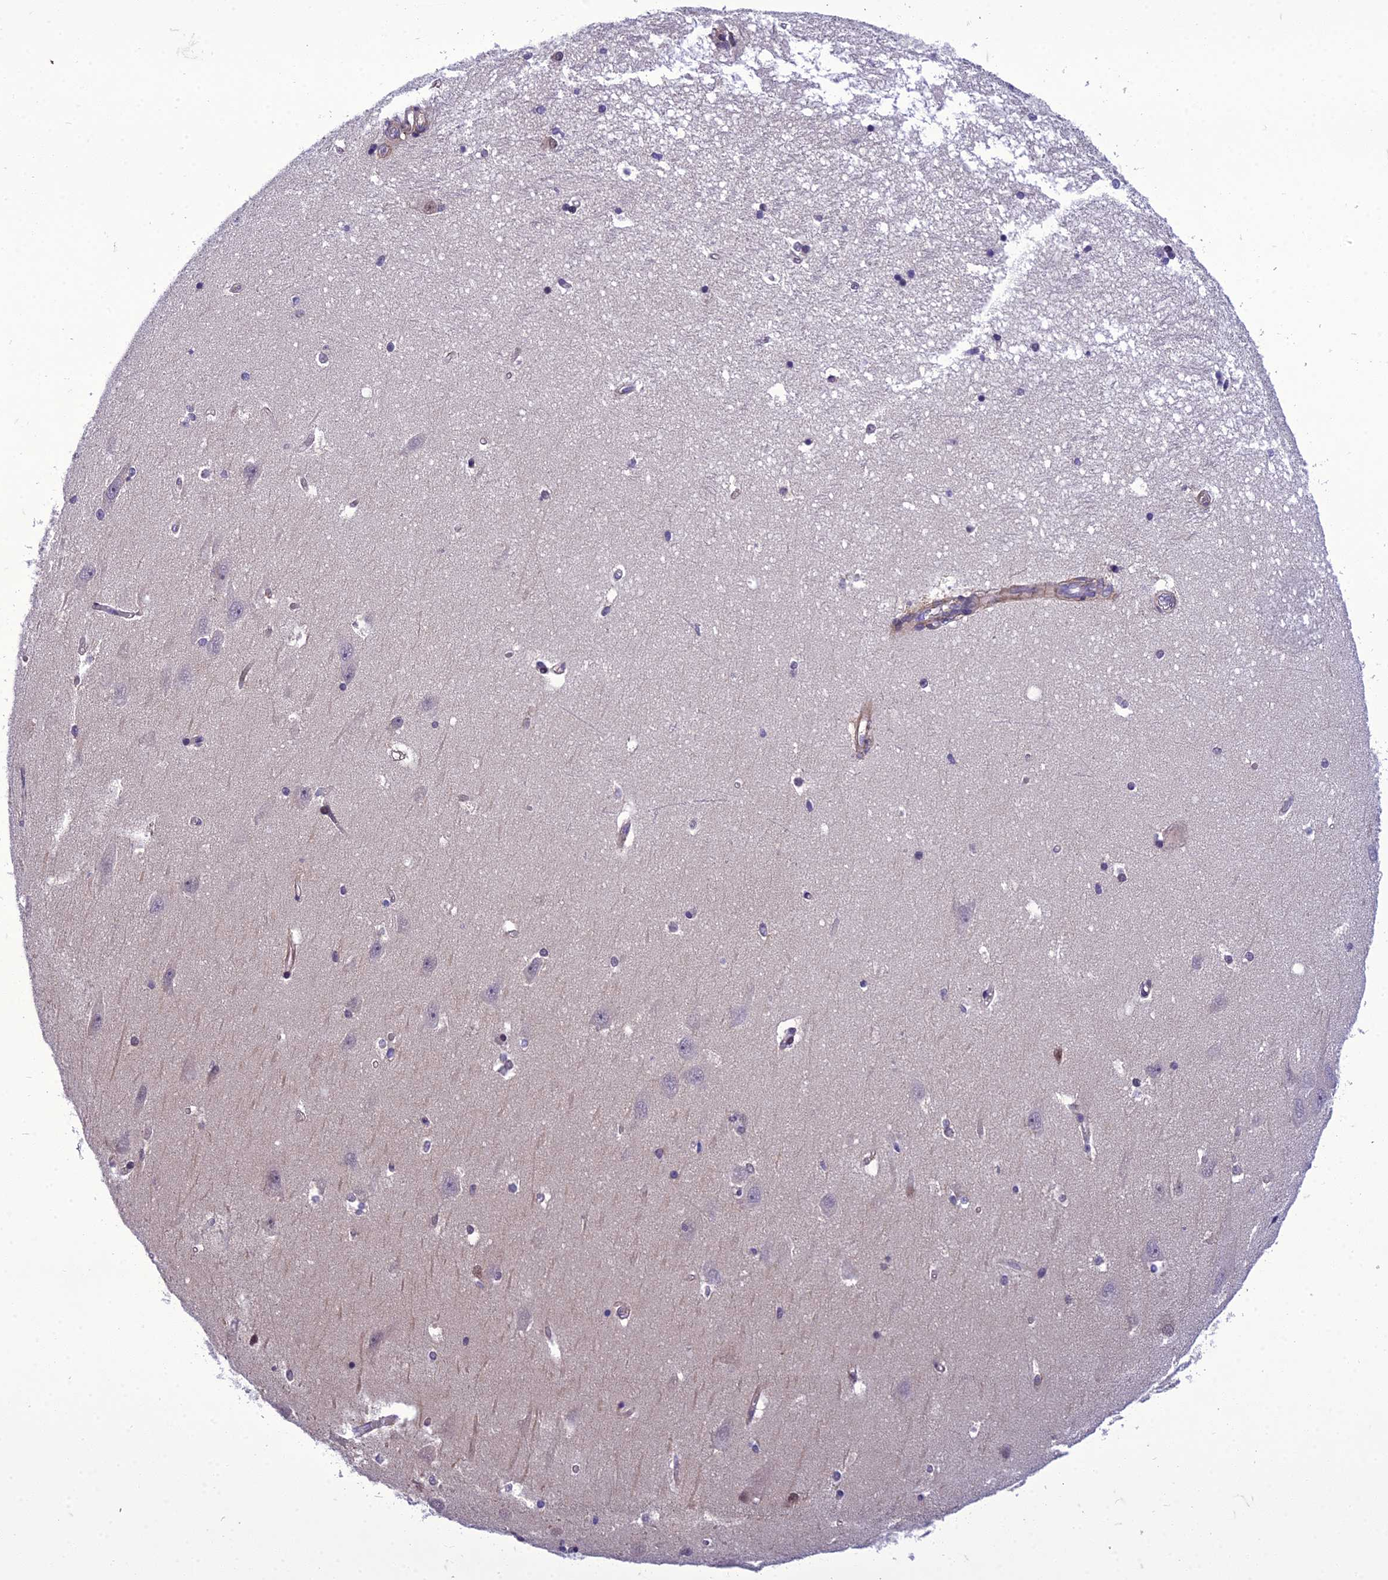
{"staining": {"intensity": "negative", "quantity": "none", "location": "none"}, "tissue": "hippocampus", "cell_type": "Glial cells", "image_type": "normal", "snomed": [{"axis": "morphology", "description": "Normal tissue, NOS"}, {"axis": "topography", "description": "Hippocampus"}], "caption": "Histopathology image shows no significant protein staining in glial cells of unremarkable hippocampus.", "gene": "GAB4", "patient": {"sex": "male", "age": 45}}